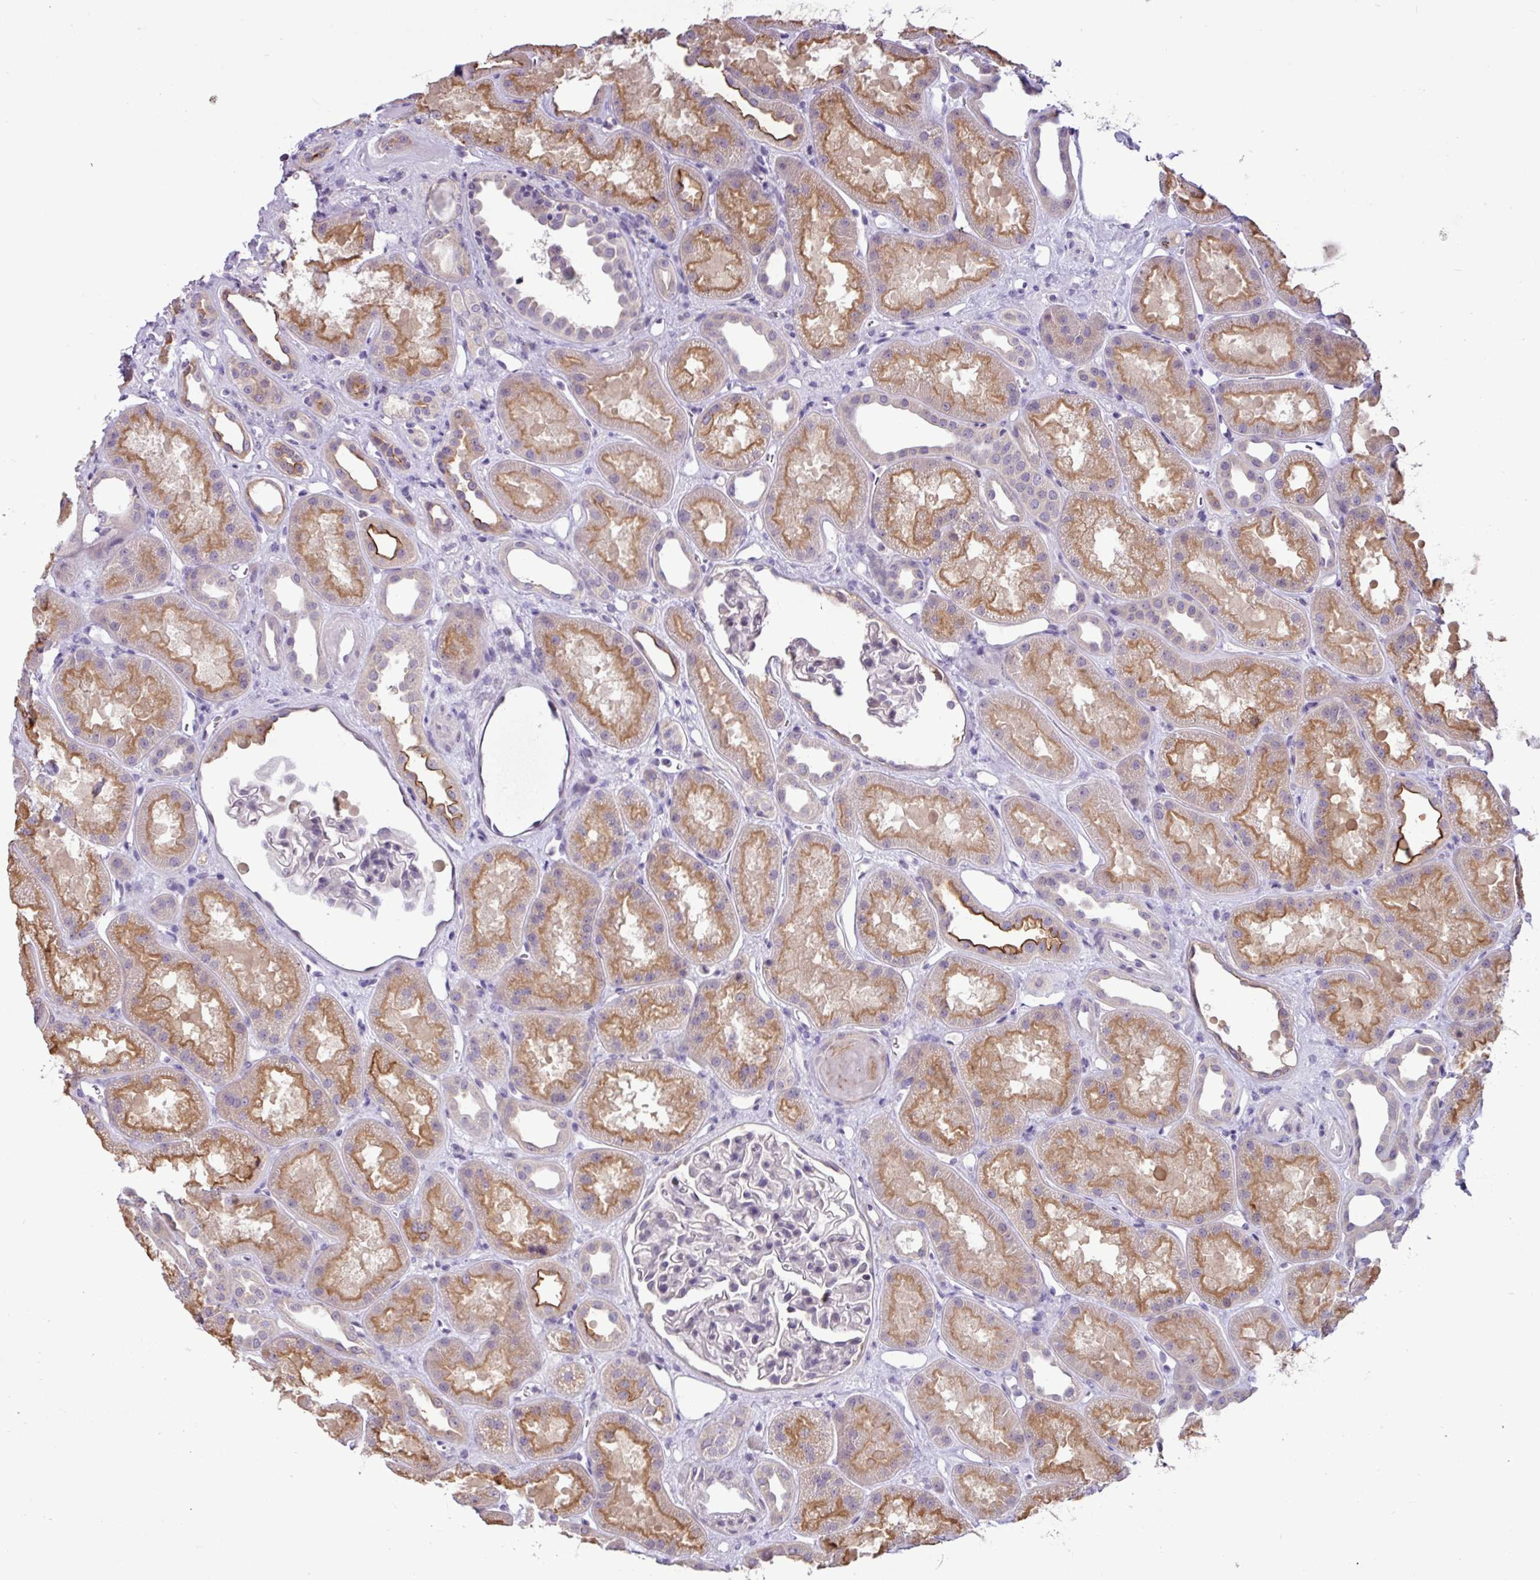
{"staining": {"intensity": "negative", "quantity": "none", "location": "none"}, "tissue": "kidney", "cell_type": "Cells in glomeruli", "image_type": "normal", "snomed": [{"axis": "morphology", "description": "Normal tissue, NOS"}, {"axis": "topography", "description": "Kidney"}], "caption": "An immunohistochemistry histopathology image of unremarkable kidney is shown. There is no staining in cells in glomeruli of kidney. (DAB (3,3'-diaminobenzidine) immunohistochemistry, high magnification).", "gene": "PNLDC1", "patient": {"sex": "male", "age": 61}}